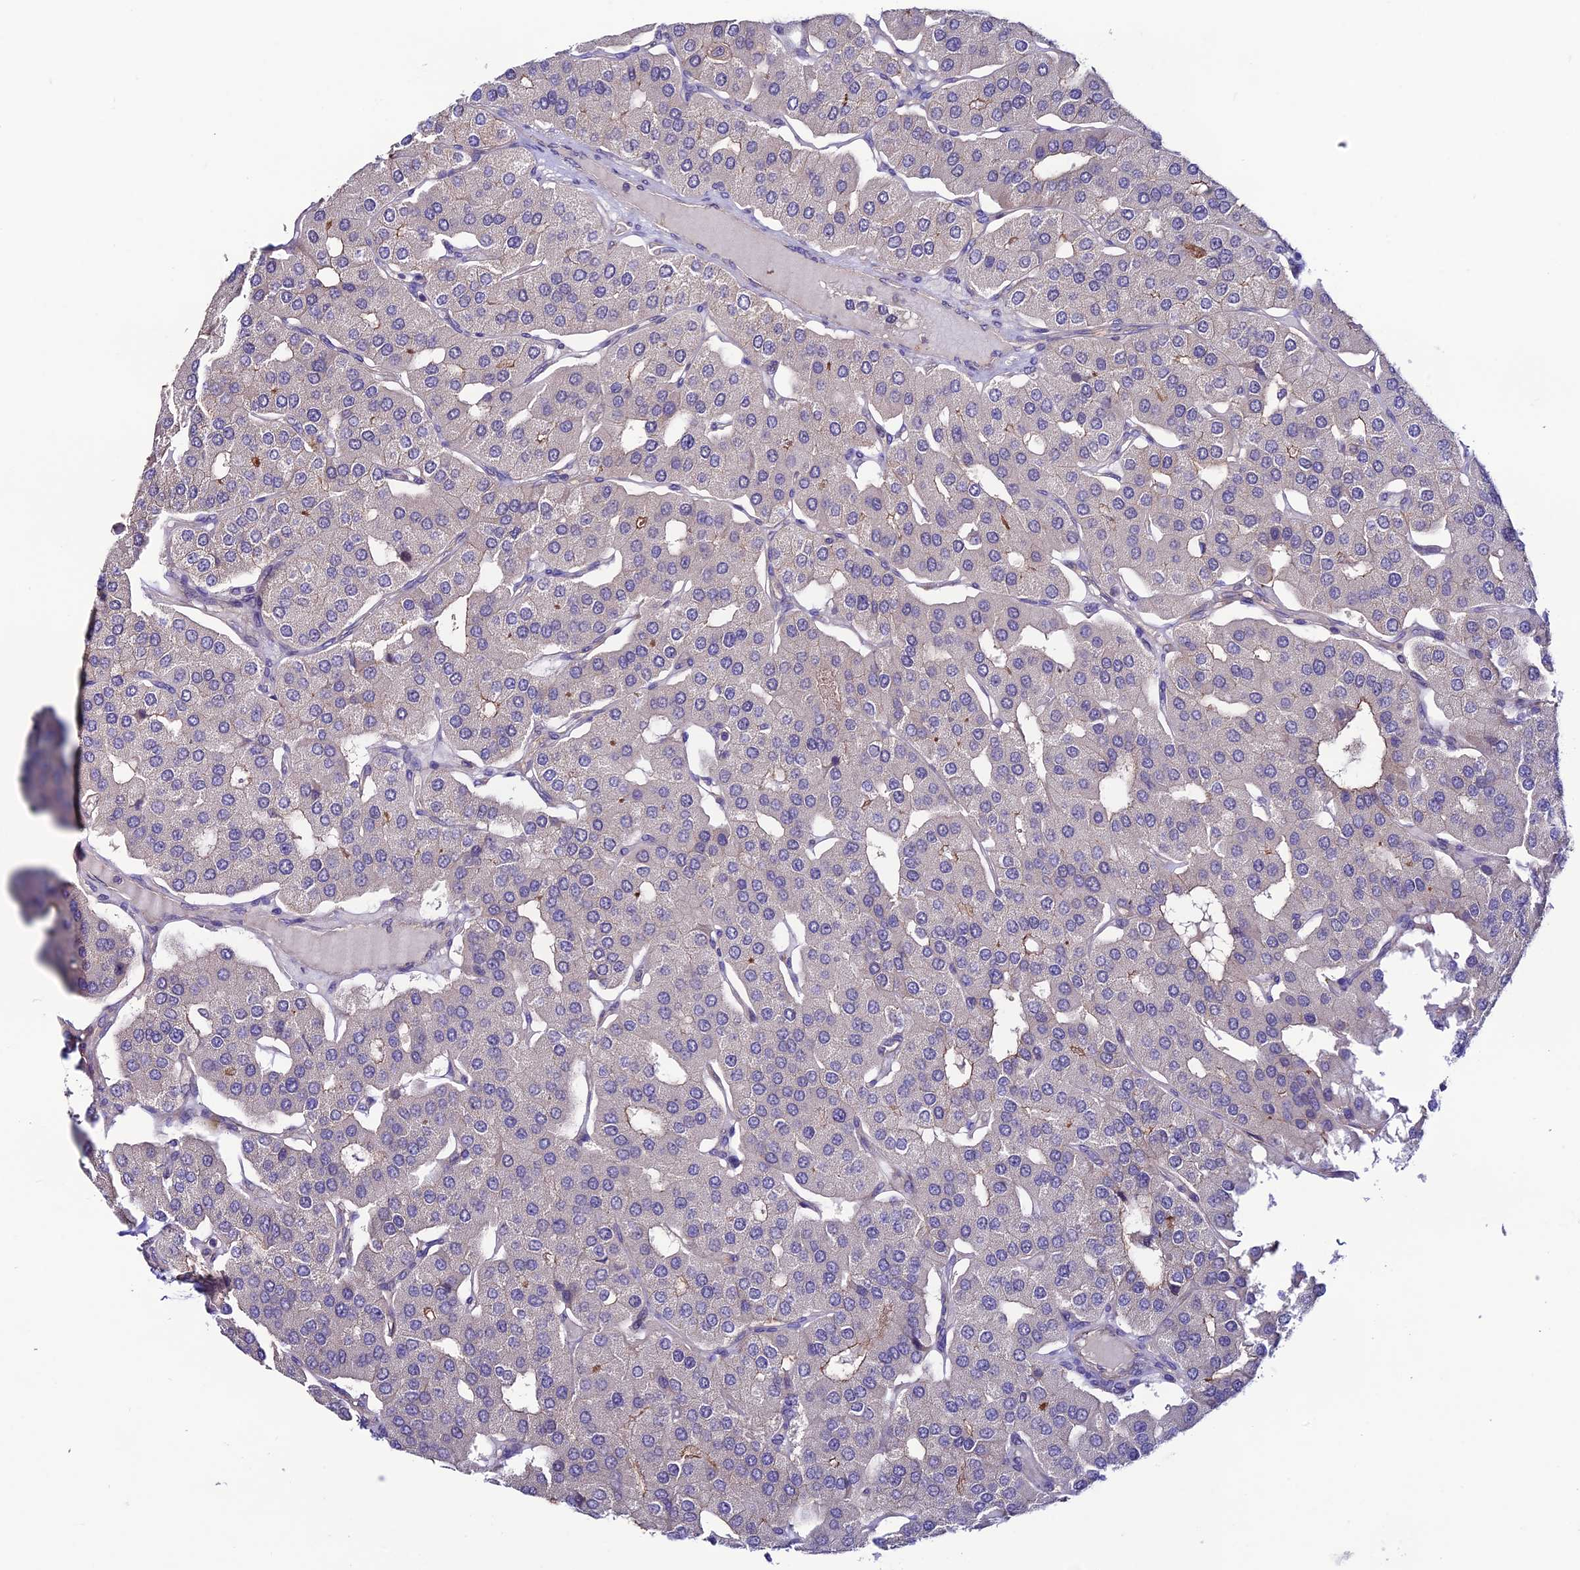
{"staining": {"intensity": "negative", "quantity": "none", "location": "none"}, "tissue": "parathyroid gland", "cell_type": "Glandular cells", "image_type": "normal", "snomed": [{"axis": "morphology", "description": "Normal tissue, NOS"}, {"axis": "morphology", "description": "Adenoma, NOS"}, {"axis": "topography", "description": "Parathyroid gland"}], "caption": "Histopathology image shows no protein staining in glandular cells of unremarkable parathyroid gland.", "gene": "BRME1", "patient": {"sex": "female", "age": 86}}